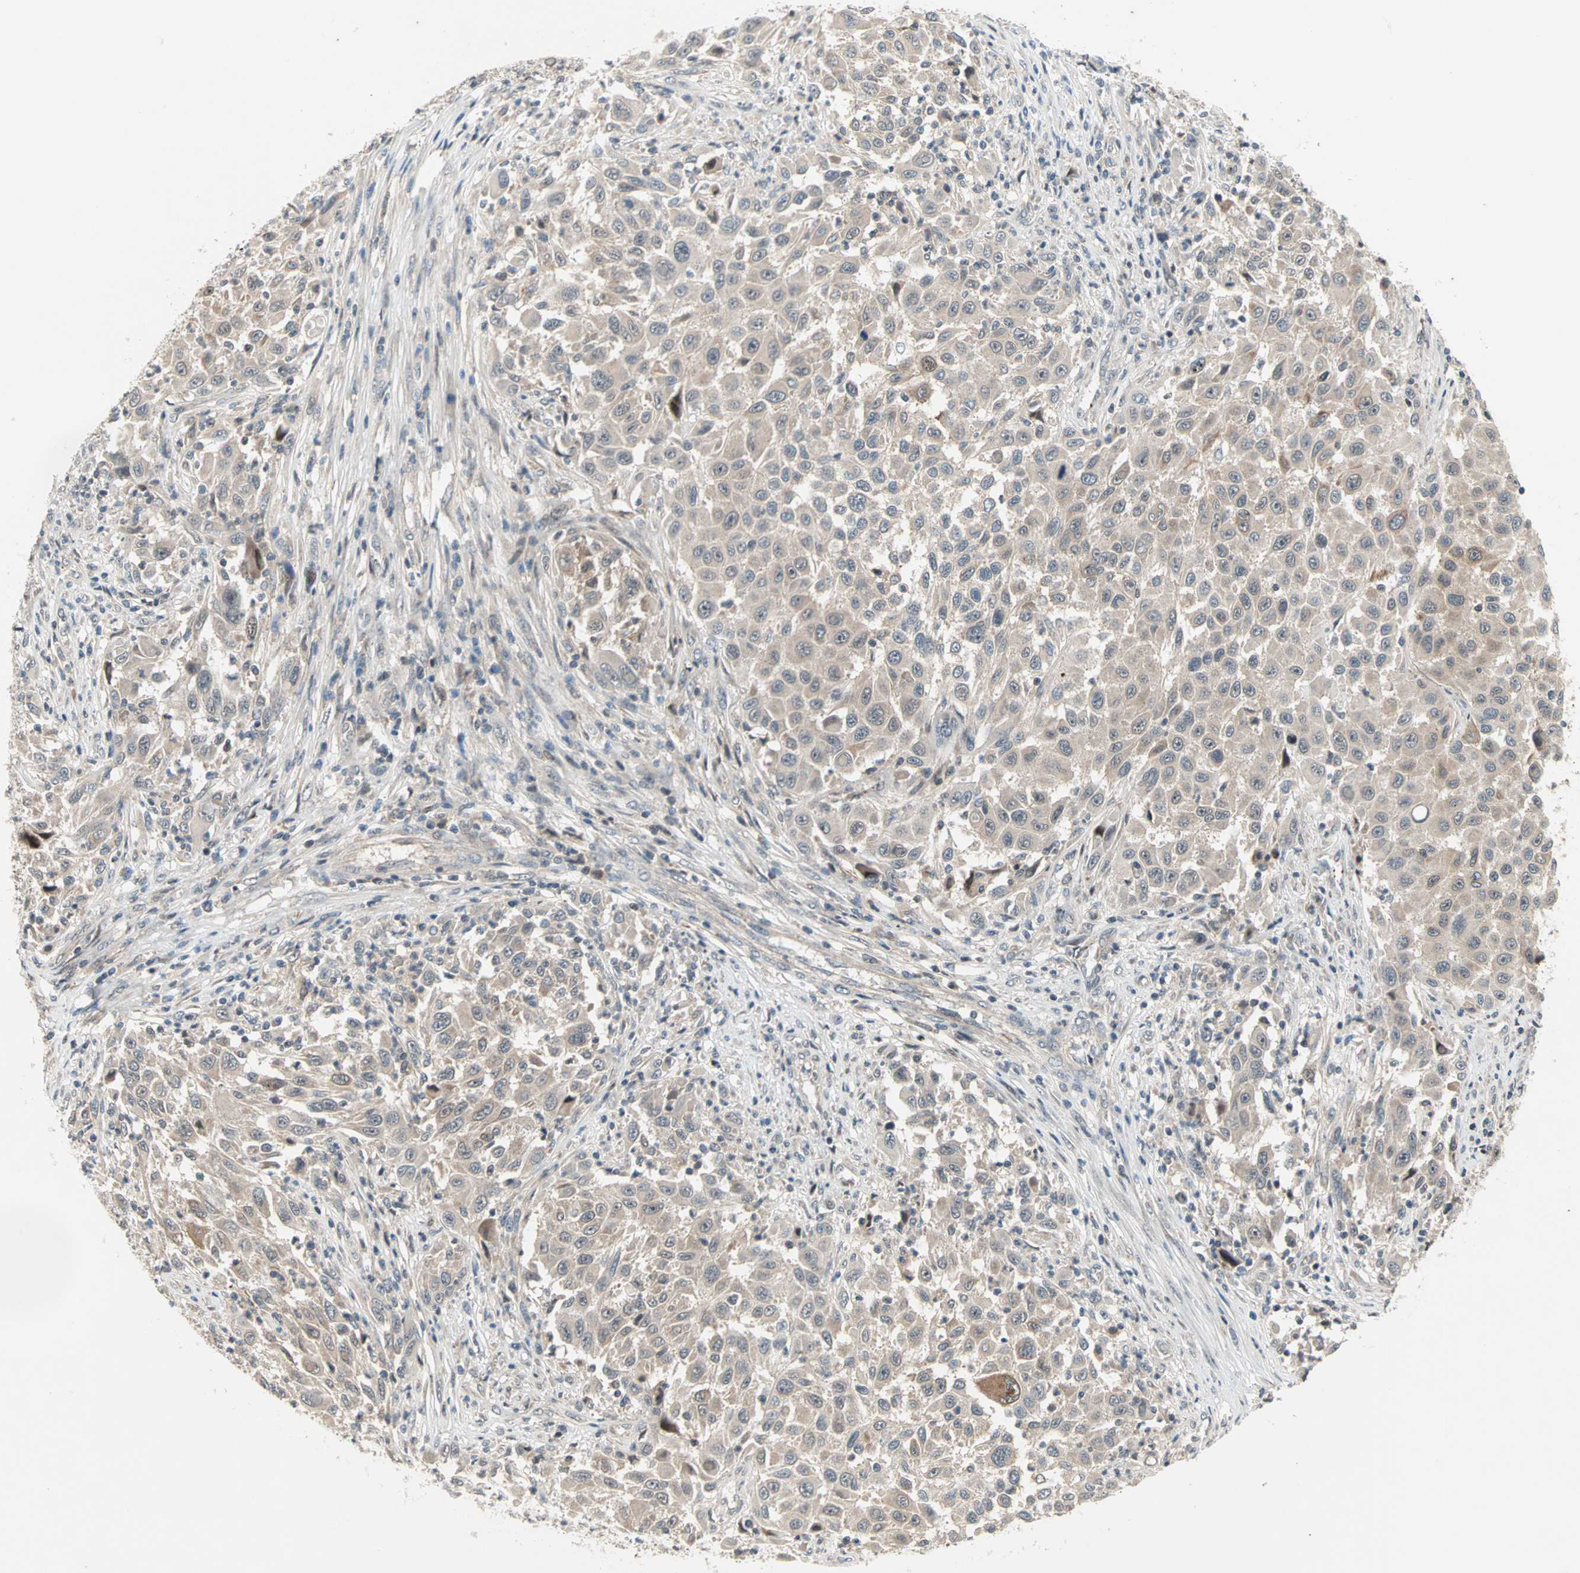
{"staining": {"intensity": "weak", "quantity": ">75%", "location": "cytoplasmic/membranous"}, "tissue": "melanoma", "cell_type": "Tumor cells", "image_type": "cancer", "snomed": [{"axis": "morphology", "description": "Malignant melanoma, Metastatic site"}, {"axis": "topography", "description": "Lymph node"}], "caption": "This micrograph demonstrates melanoma stained with immunohistochemistry to label a protein in brown. The cytoplasmic/membranous of tumor cells show weak positivity for the protein. Nuclei are counter-stained blue.", "gene": "PROS1", "patient": {"sex": "male", "age": 61}}